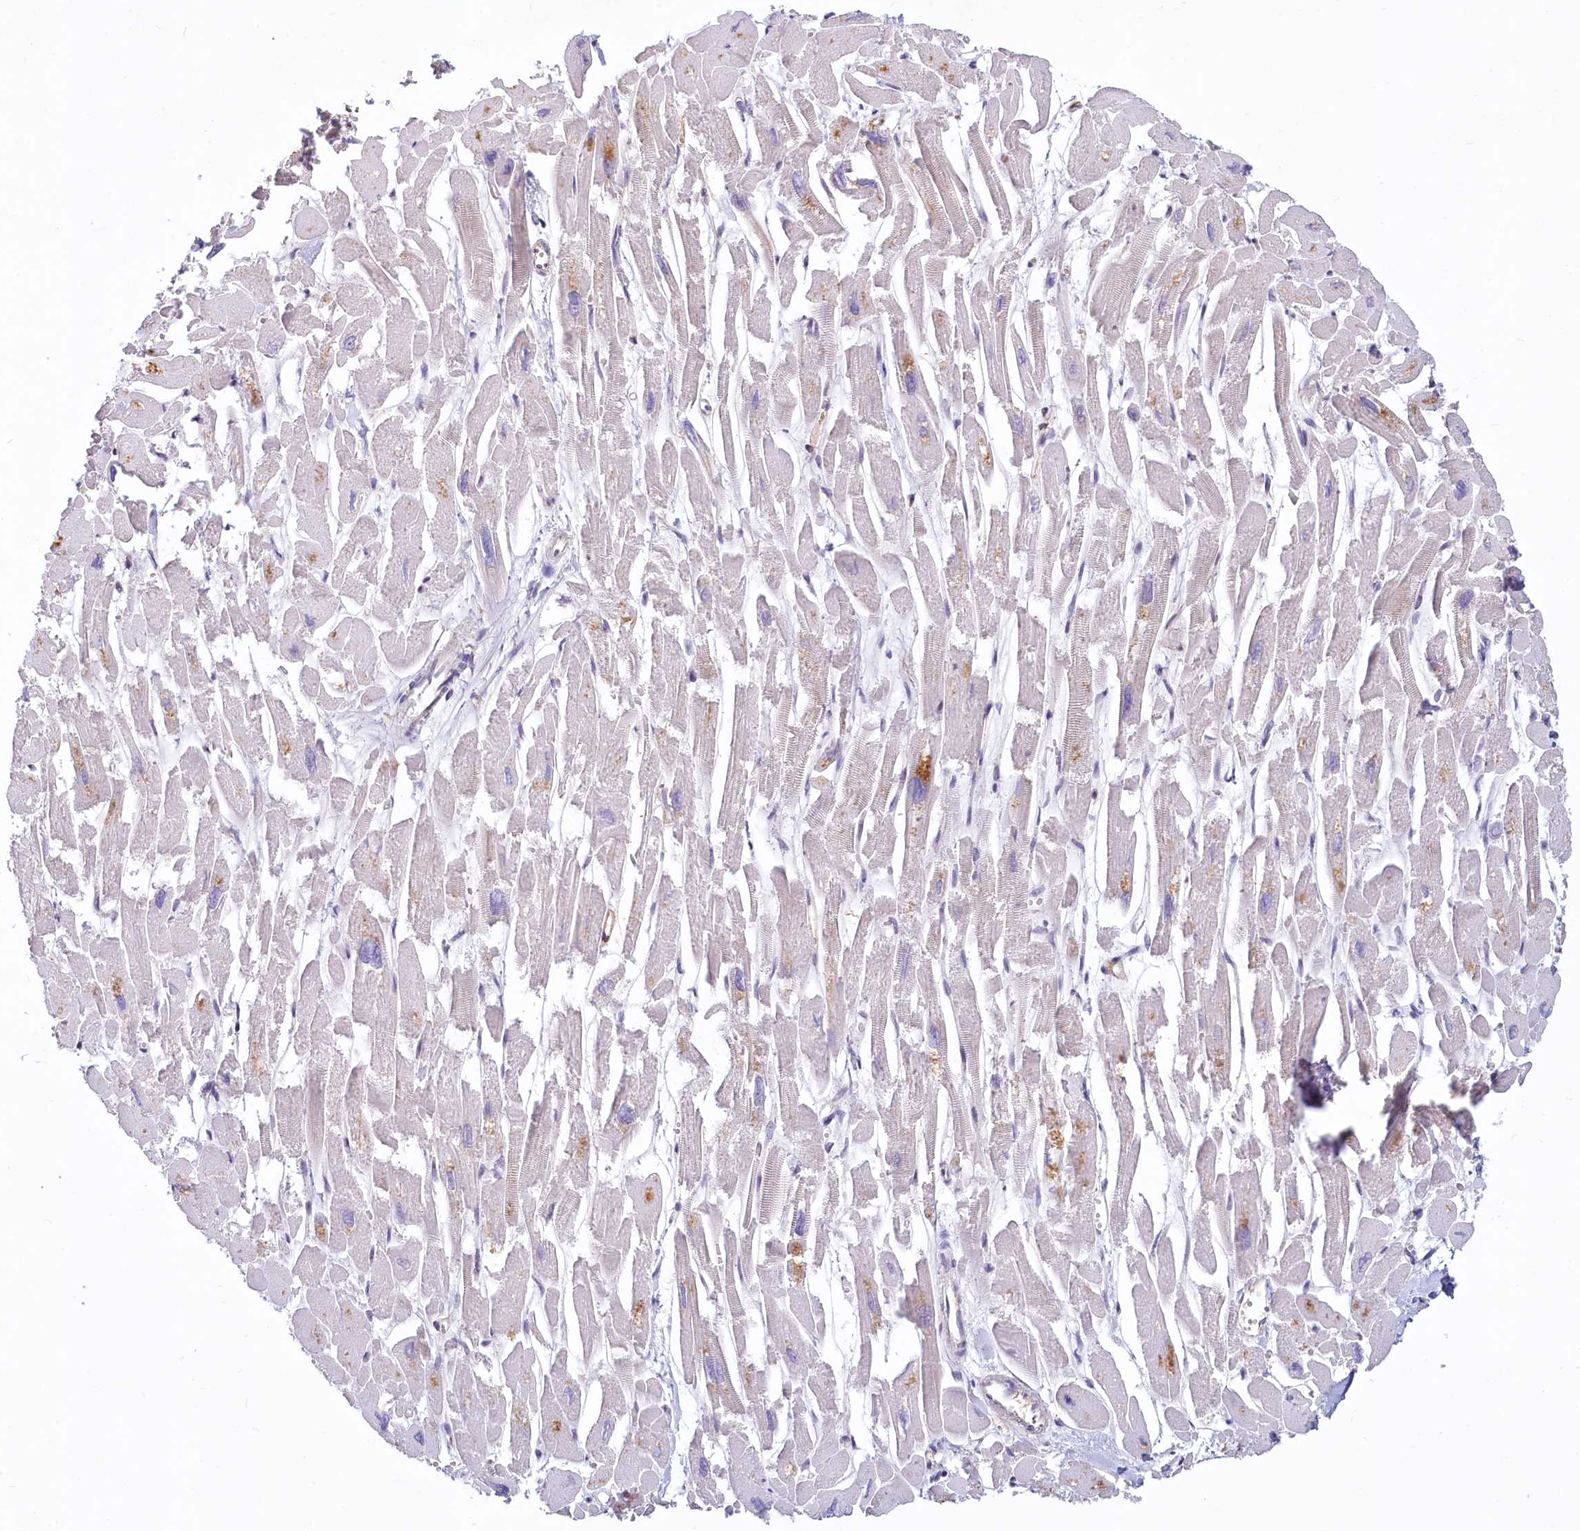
{"staining": {"intensity": "negative", "quantity": "none", "location": "none"}, "tissue": "heart muscle", "cell_type": "Cardiomyocytes", "image_type": "normal", "snomed": [{"axis": "morphology", "description": "Normal tissue, NOS"}, {"axis": "topography", "description": "Heart"}], "caption": "Protein analysis of benign heart muscle shows no significant expression in cardiomyocytes.", "gene": "PROCR", "patient": {"sex": "male", "age": 54}}